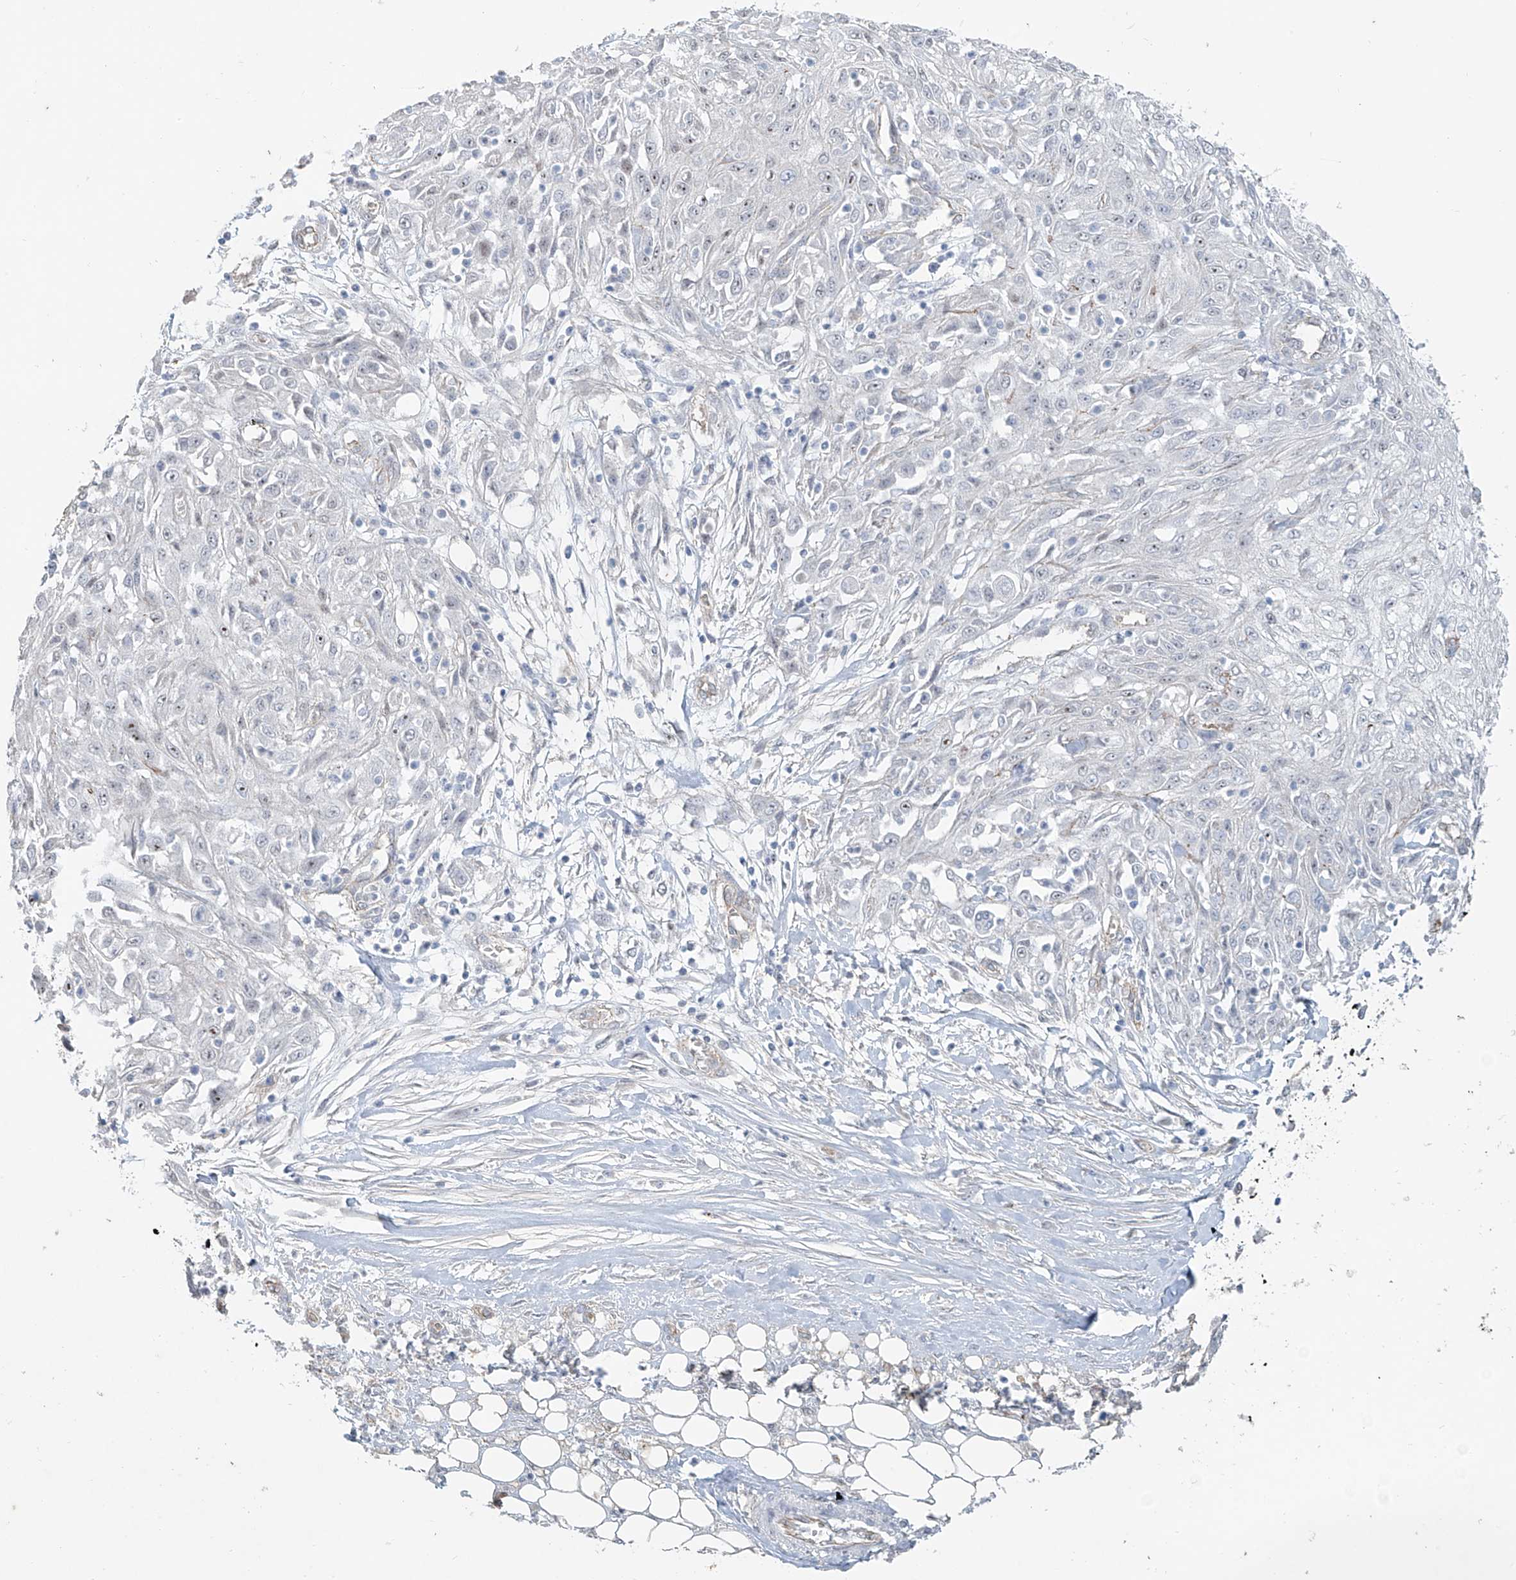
{"staining": {"intensity": "negative", "quantity": "none", "location": "none"}, "tissue": "skin cancer", "cell_type": "Tumor cells", "image_type": "cancer", "snomed": [{"axis": "morphology", "description": "Squamous cell carcinoma, NOS"}, {"axis": "morphology", "description": "Squamous cell carcinoma, metastatic, NOS"}, {"axis": "topography", "description": "Skin"}, {"axis": "topography", "description": "Lymph node"}], "caption": "Immunohistochemistry image of neoplastic tissue: human skin cancer stained with DAB (3,3'-diaminobenzidine) reveals no significant protein staining in tumor cells.", "gene": "TUBE1", "patient": {"sex": "male", "age": 75}}